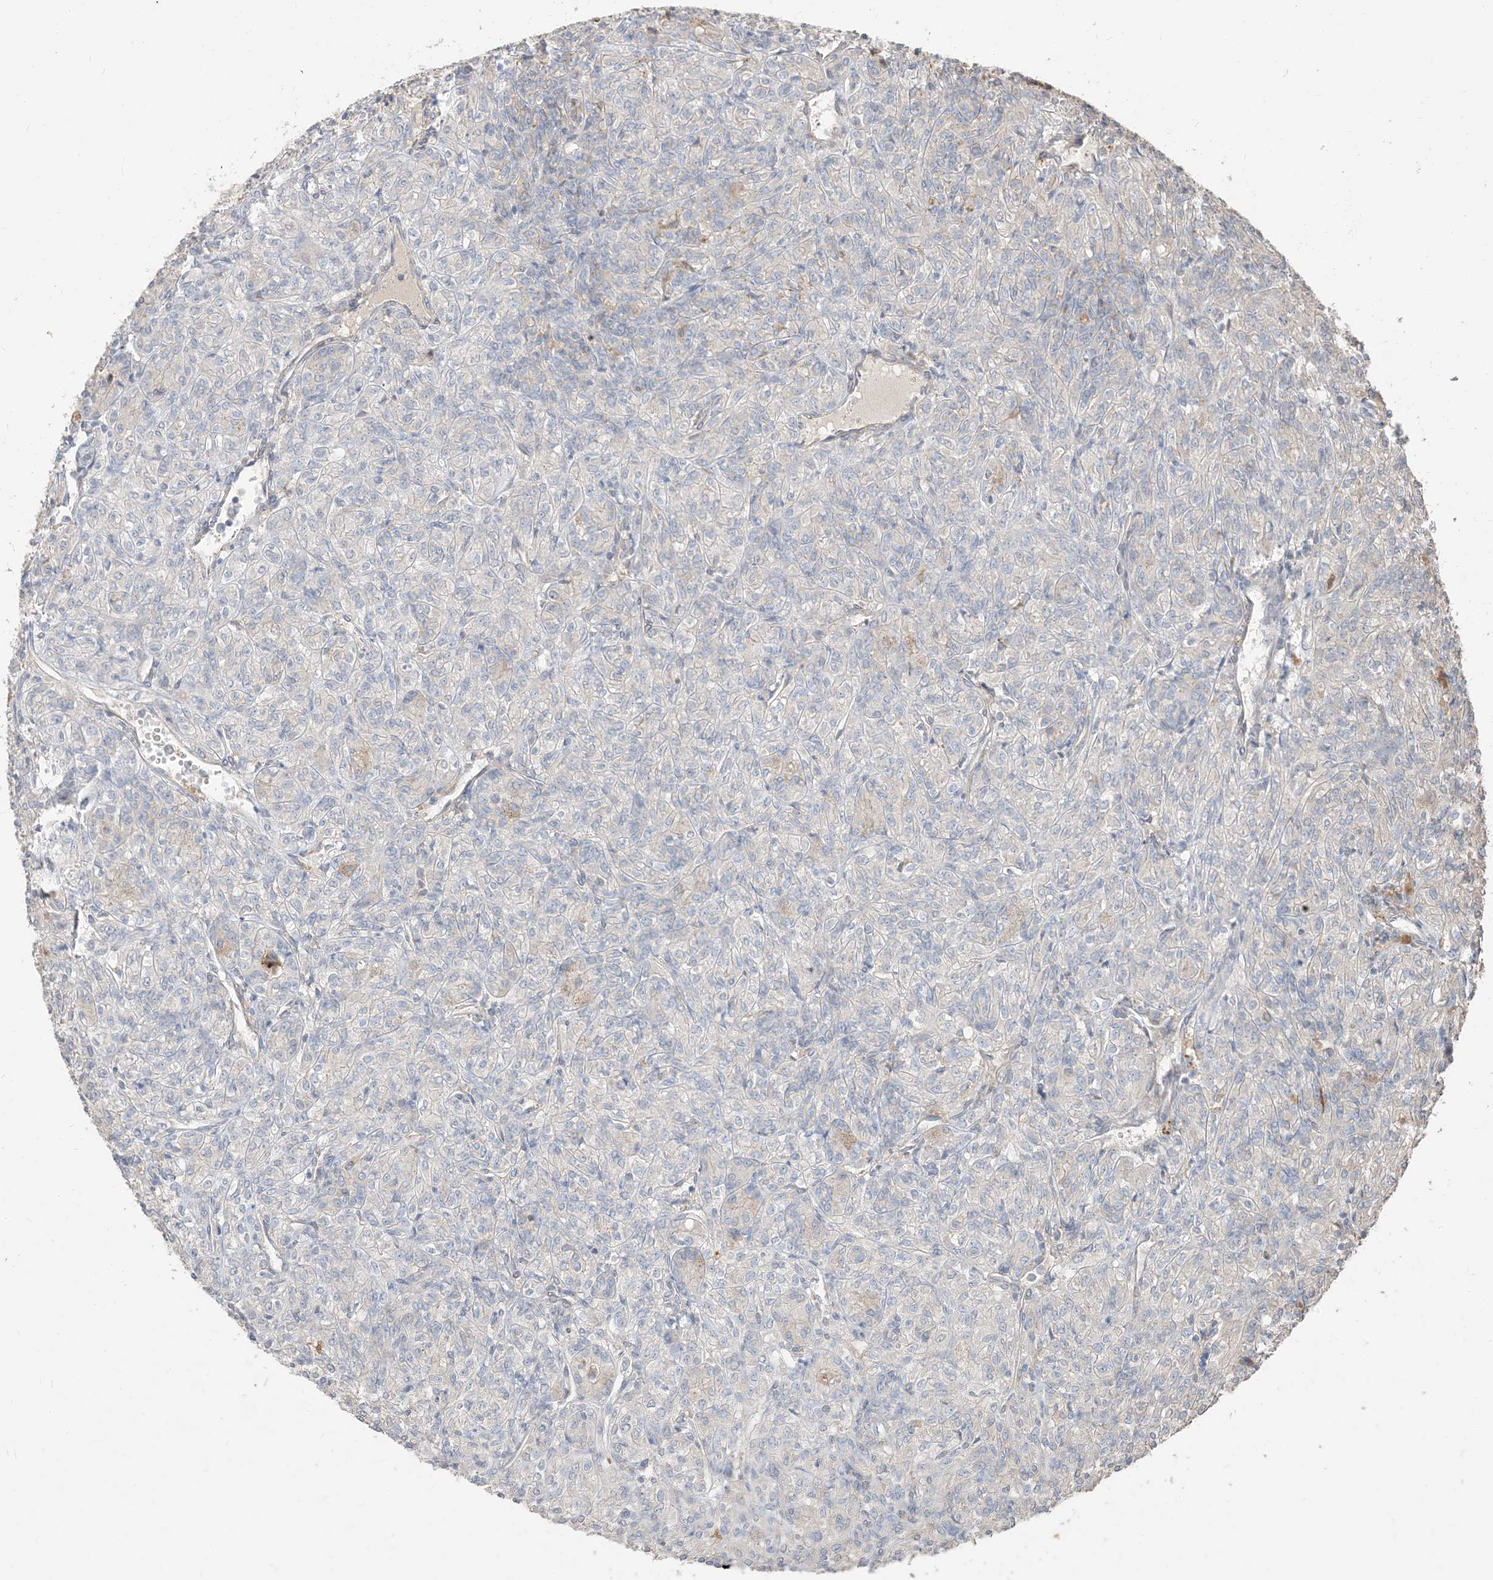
{"staining": {"intensity": "negative", "quantity": "none", "location": "none"}, "tissue": "renal cancer", "cell_type": "Tumor cells", "image_type": "cancer", "snomed": [{"axis": "morphology", "description": "Adenocarcinoma, NOS"}, {"axis": "topography", "description": "Kidney"}], "caption": "Tumor cells show no significant staining in renal adenocarcinoma.", "gene": "RNF175", "patient": {"sex": "male", "age": 77}}